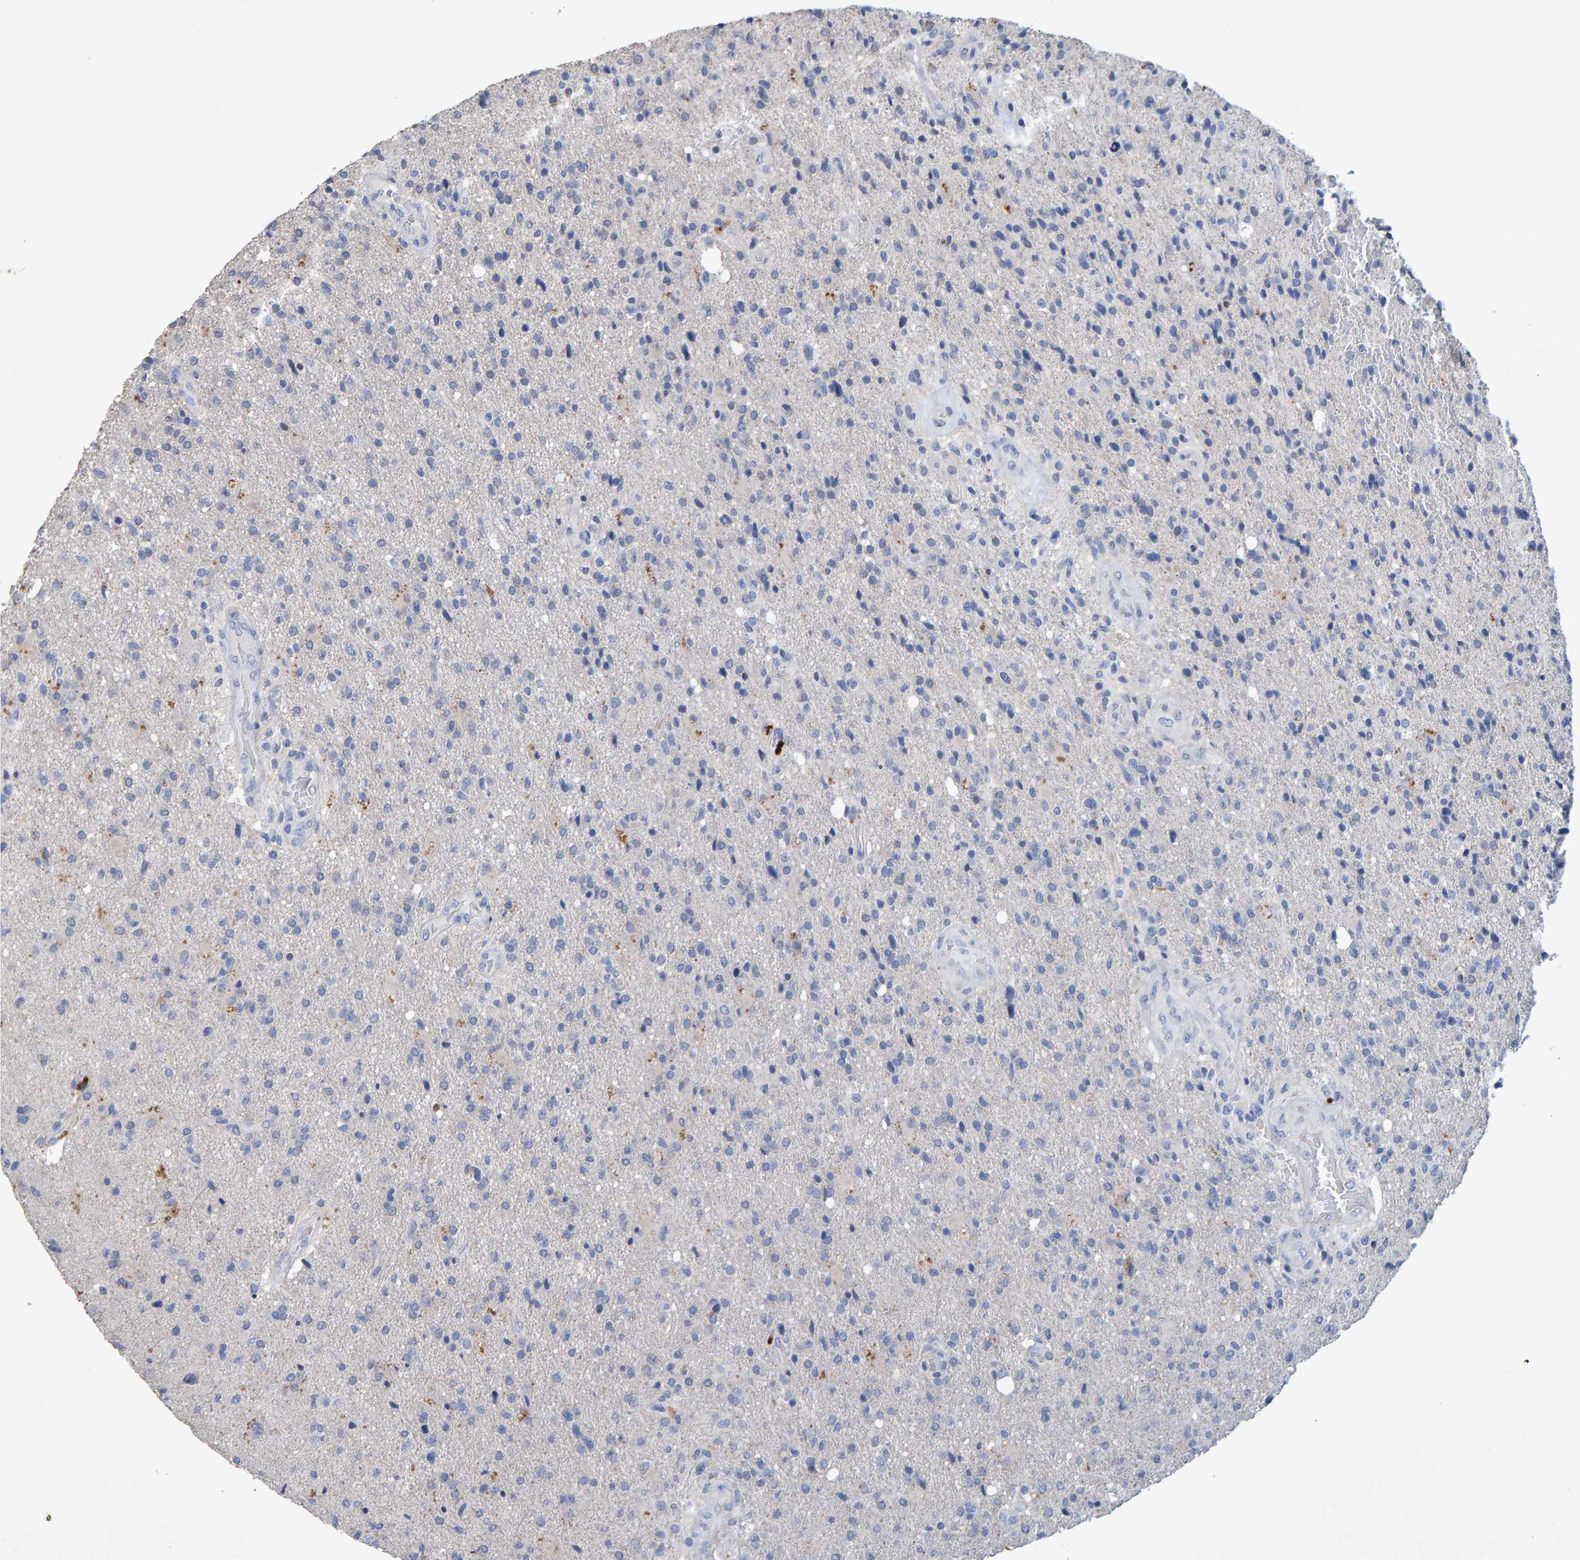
{"staining": {"intensity": "negative", "quantity": "none", "location": "none"}, "tissue": "glioma", "cell_type": "Tumor cells", "image_type": "cancer", "snomed": [{"axis": "morphology", "description": "Glioma, malignant, High grade"}, {"axis": "topography", "description": "Brain"}], "caption": "Tumor cells are negative for brown protein staining in malignant glioma (high-grade).", "gene": "CTH", "patient": {"sex": "male", "age": 72}}